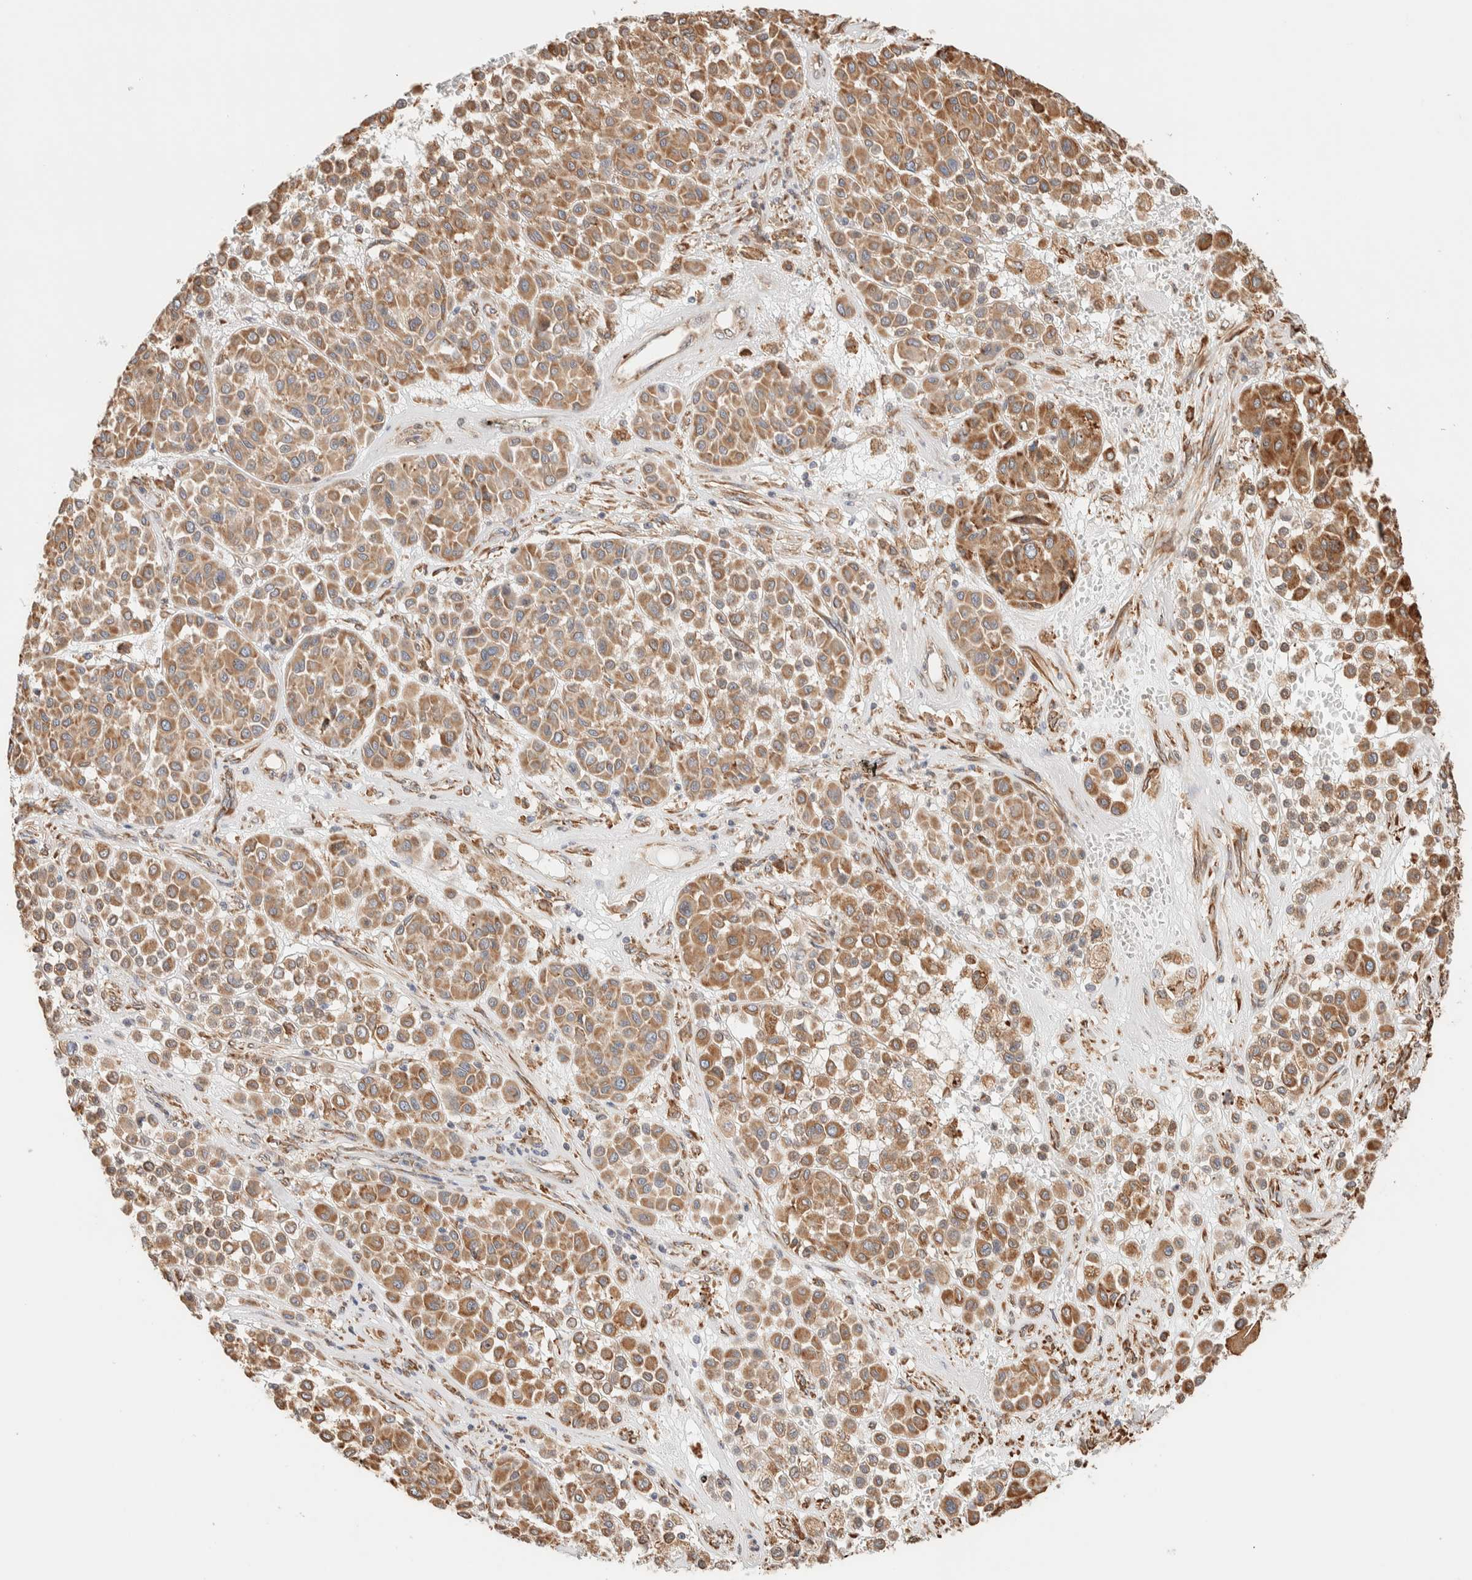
{"staining": {"intensity": "moderate", "quantity": ">75%", "location": "cytoplasmic/membranous"}, "tissue": "melanoma", "cell_type": "Tumor cells", "image_type": "cancer", "snomed": [{"axis": "morphology", "description": "Malignant melanoma, Metastatic site"}, {"axis": "topography", "description": "Soft tissue"}], "caption": "DAB immunohistochemical staining of human melanoma reveals moderate cytoplasmic/membranous protein staining in approximately >75% of tumor cells.", "gene": "INTS1", "patient": {"sex": "male", "age": 41}}